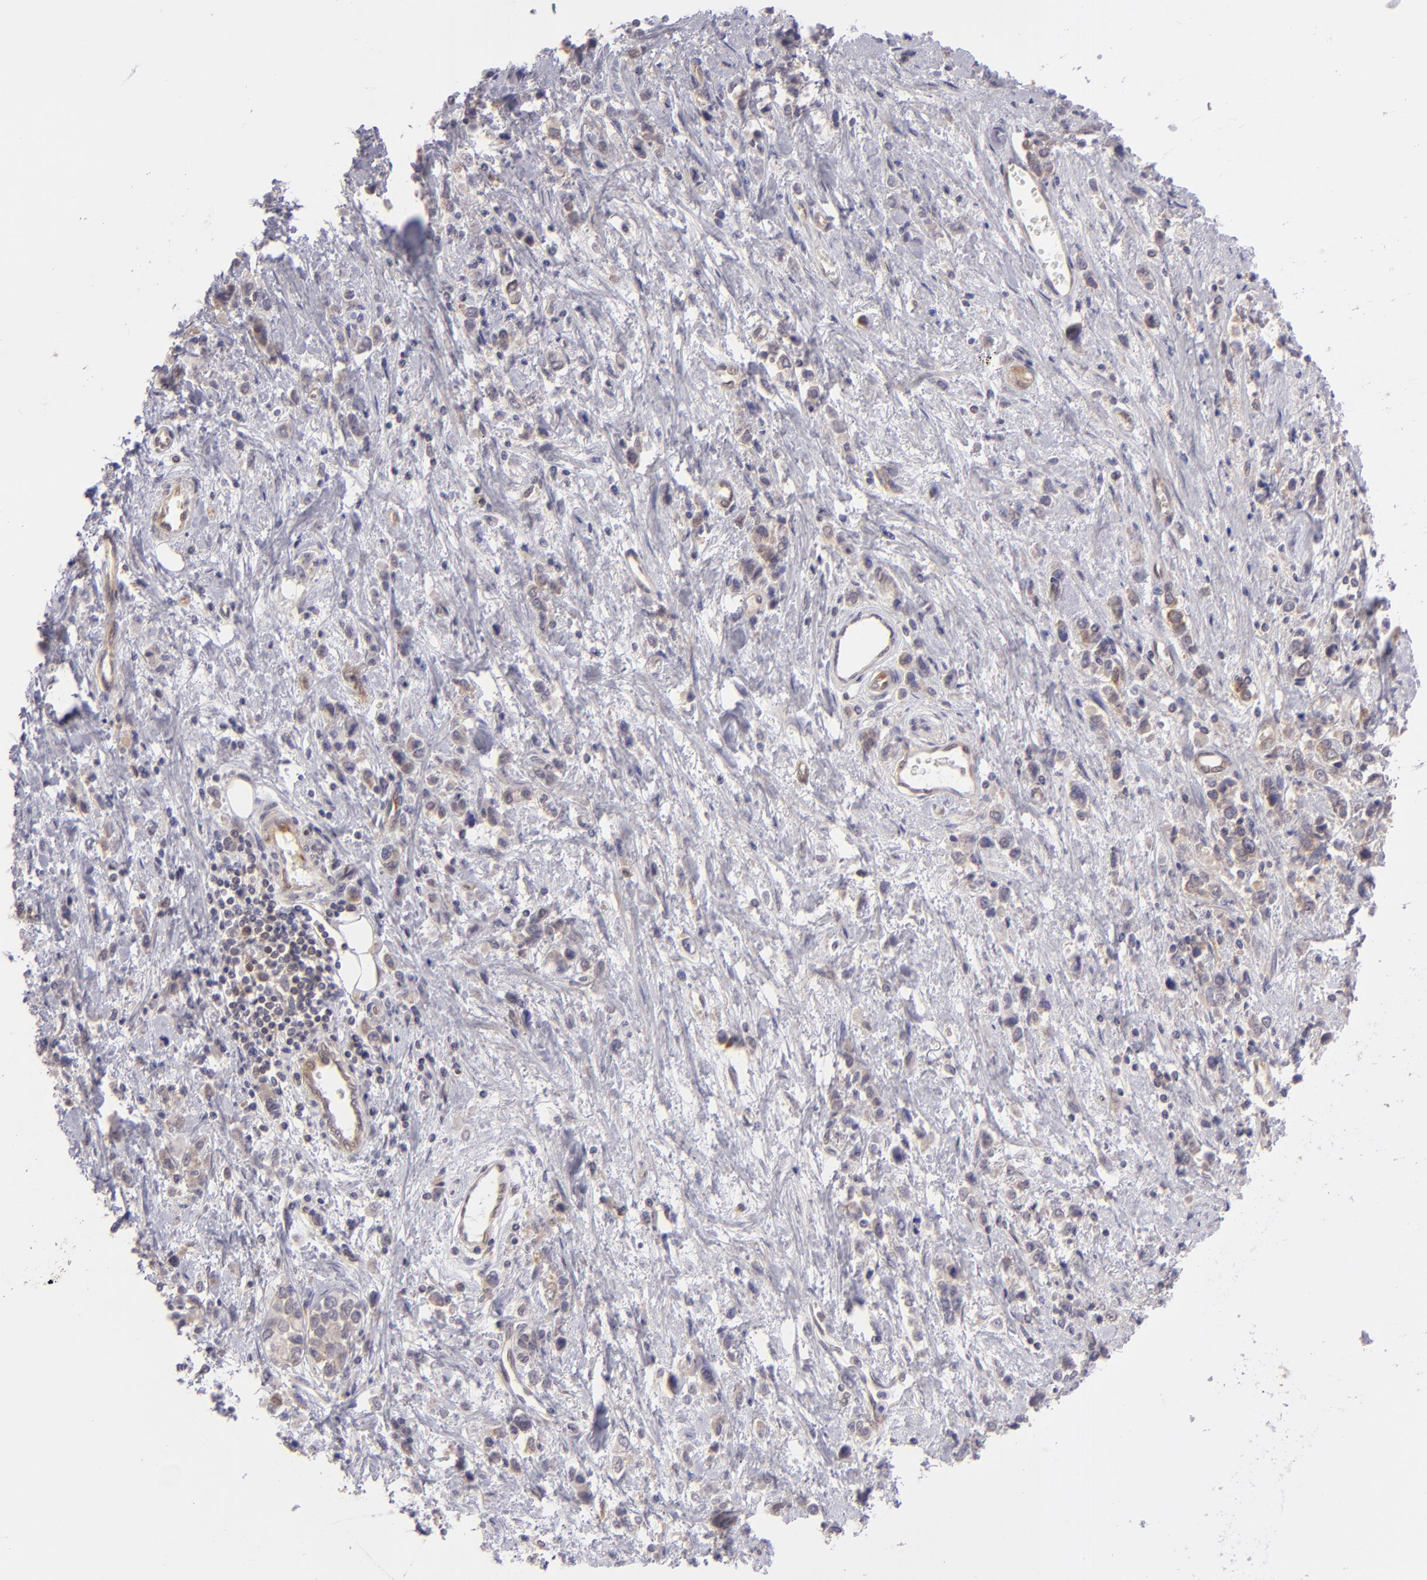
{"staining": {"intensity": "weak", "quantity": ">75%", "location": "cytoplasmic/membranous"}, "tissue": "stomach cancer", "cell_type": "Tumor cells", "image_type": "cancer", "snomed": [{"axis": "morphology", "description": "Adenocarcinoma, NOS"}, {"axis": "topography", "description": "Stomach, upper"}], "caption": "Immunohistochemistry of adenocarcinoma (stomach) displays low levels of weak cytoplasmic/membranous expression in approximately >75% of tumor cells. (Brightfield microscopy of DAB IHC at high magnification).", "gene": "PTPN13", "patient": {"sex": "male", "age": 76}}